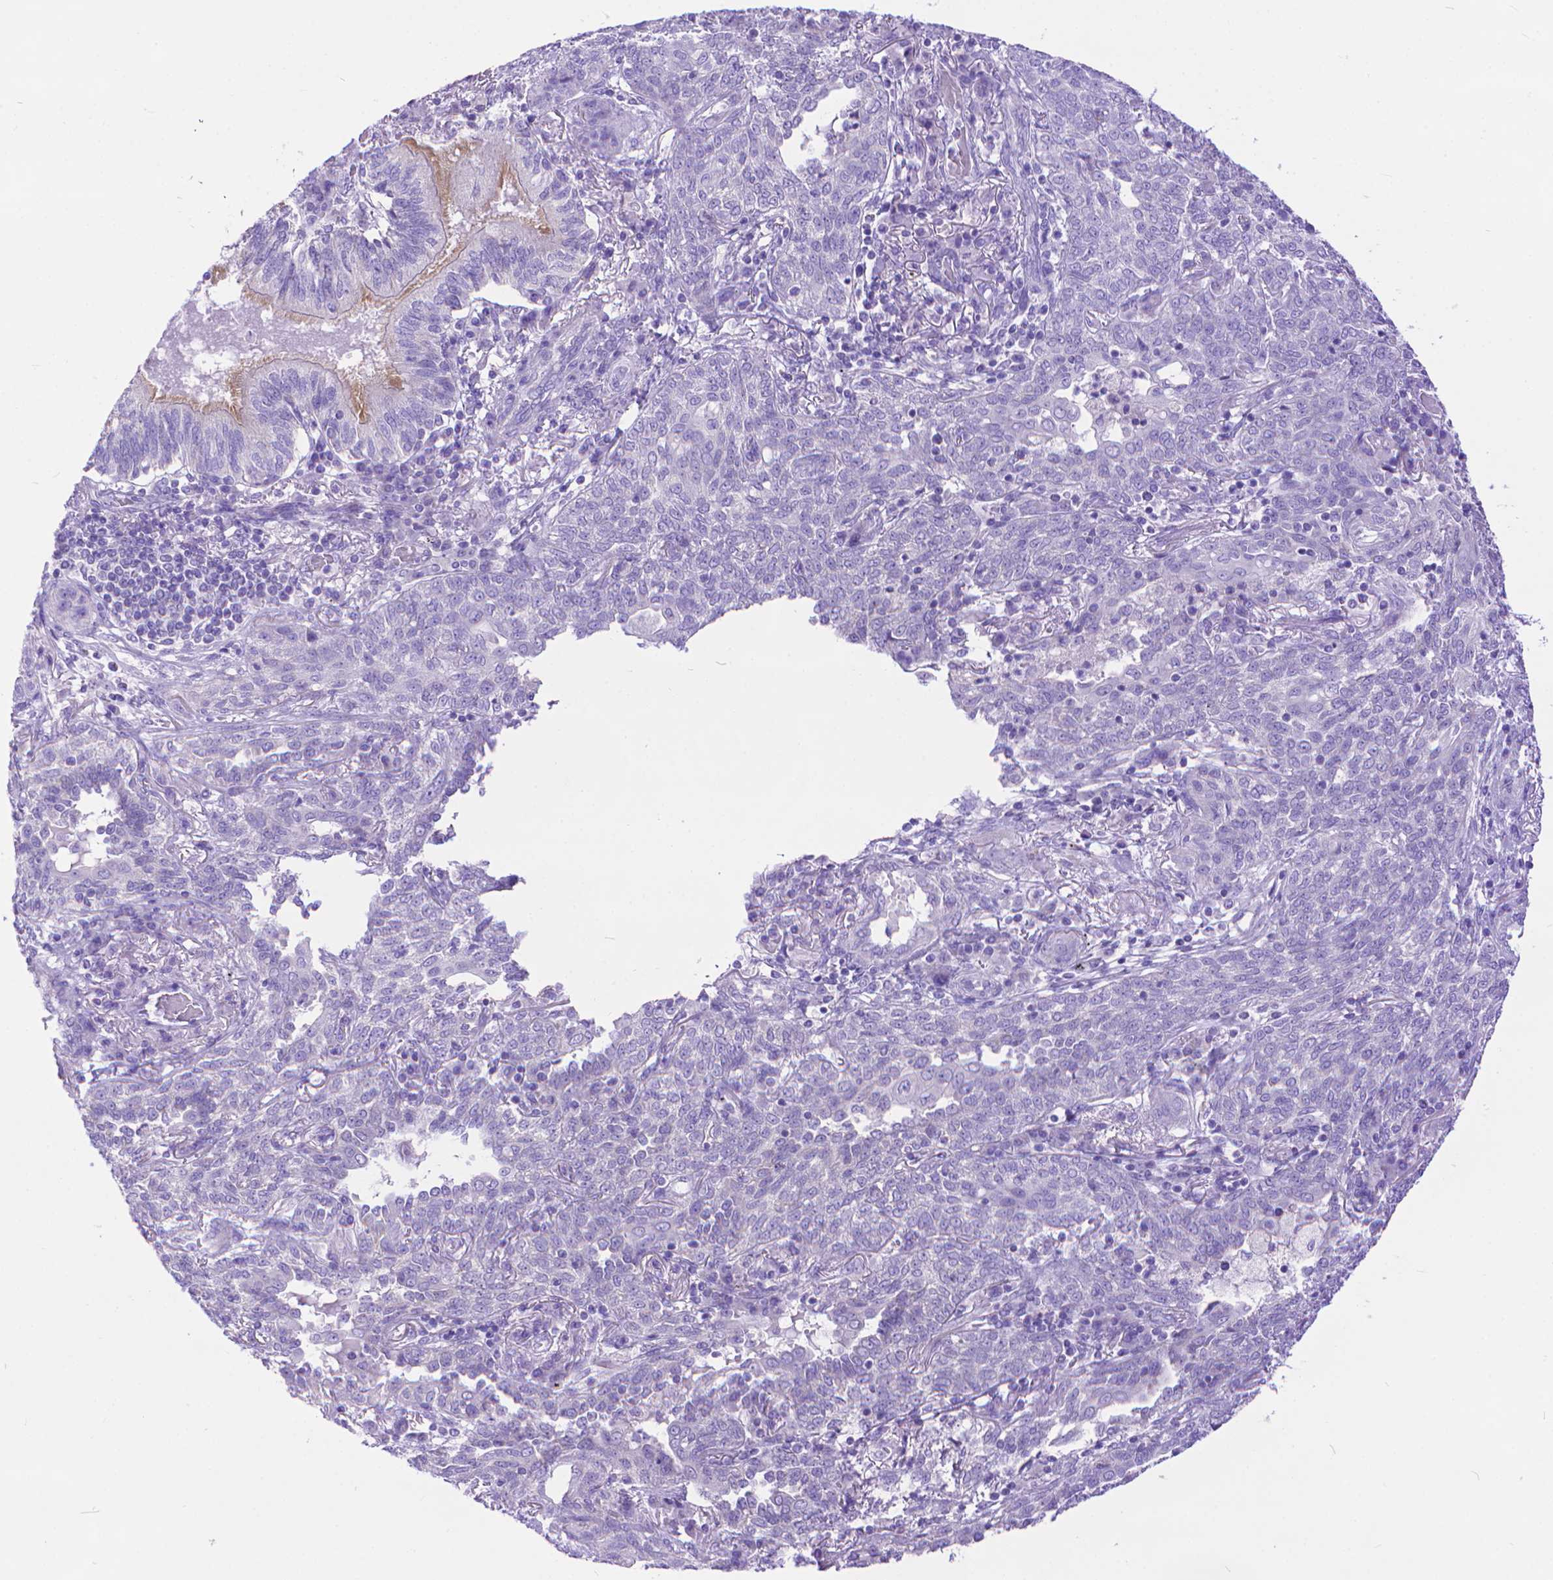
{"staining": {"intensity": "negative", "quantity": "none", "location": "none"}, "tissue": "lung cancer", "cell_type": "Tumor cells", "image_type": "cancer", "snomed": [{"axis": "morphology", "description": "Squamous cell carcinoma, NOS"}, {"axis": "topography", "description": "Lung"}], "caption": "Tumor cells show no significant protein staining in lung cancer. The staining was performed using DAB to visualize the protein expression in brown, while the nuclei were stained in blue with hematoxylin (Magnification: 20x).", "gene": "DHRS2", "patient": {"sex": "female", "age": 70}}